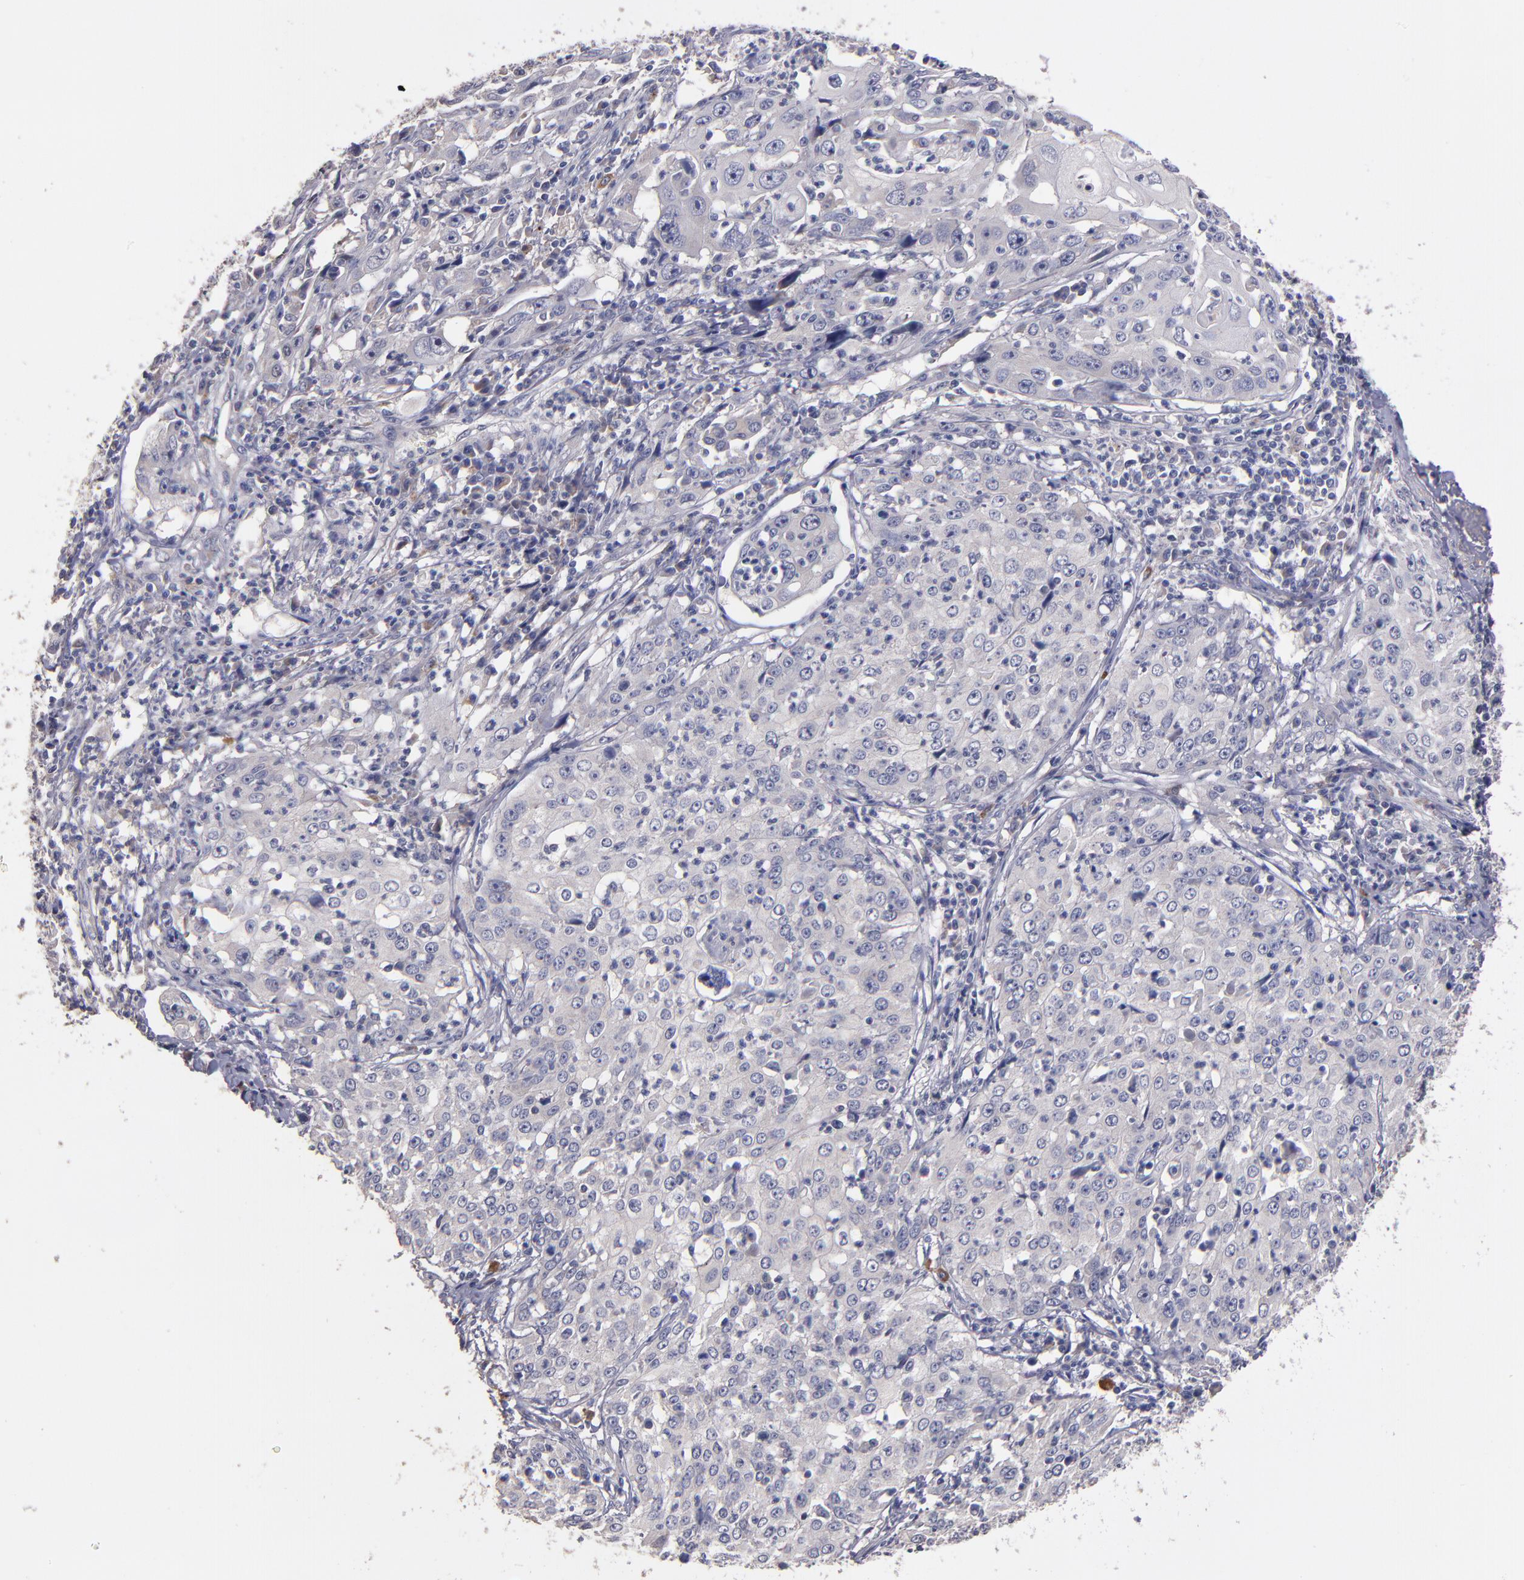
{"staining": {"intensity": "negative", "quantity": "none", "location": "none"}, "tissue": "cervical cancer", "cell_type": "Tumor cells", "image_type": "cancer", "snomed": [{"axis": "morphology", "description": "Squamous cell carcinoma, NOS"}, {"axis": "topography", "description": "Cervix"}], "caption": "An immunohistochemistry (IHC) histopathology image of cervical cancer is shown. There is no staining in tumor cells of cervical cancer. Nuclei are stained in blue.", "gene": "MAGEE1", "patient": {"sex": "female", "age": 39}}